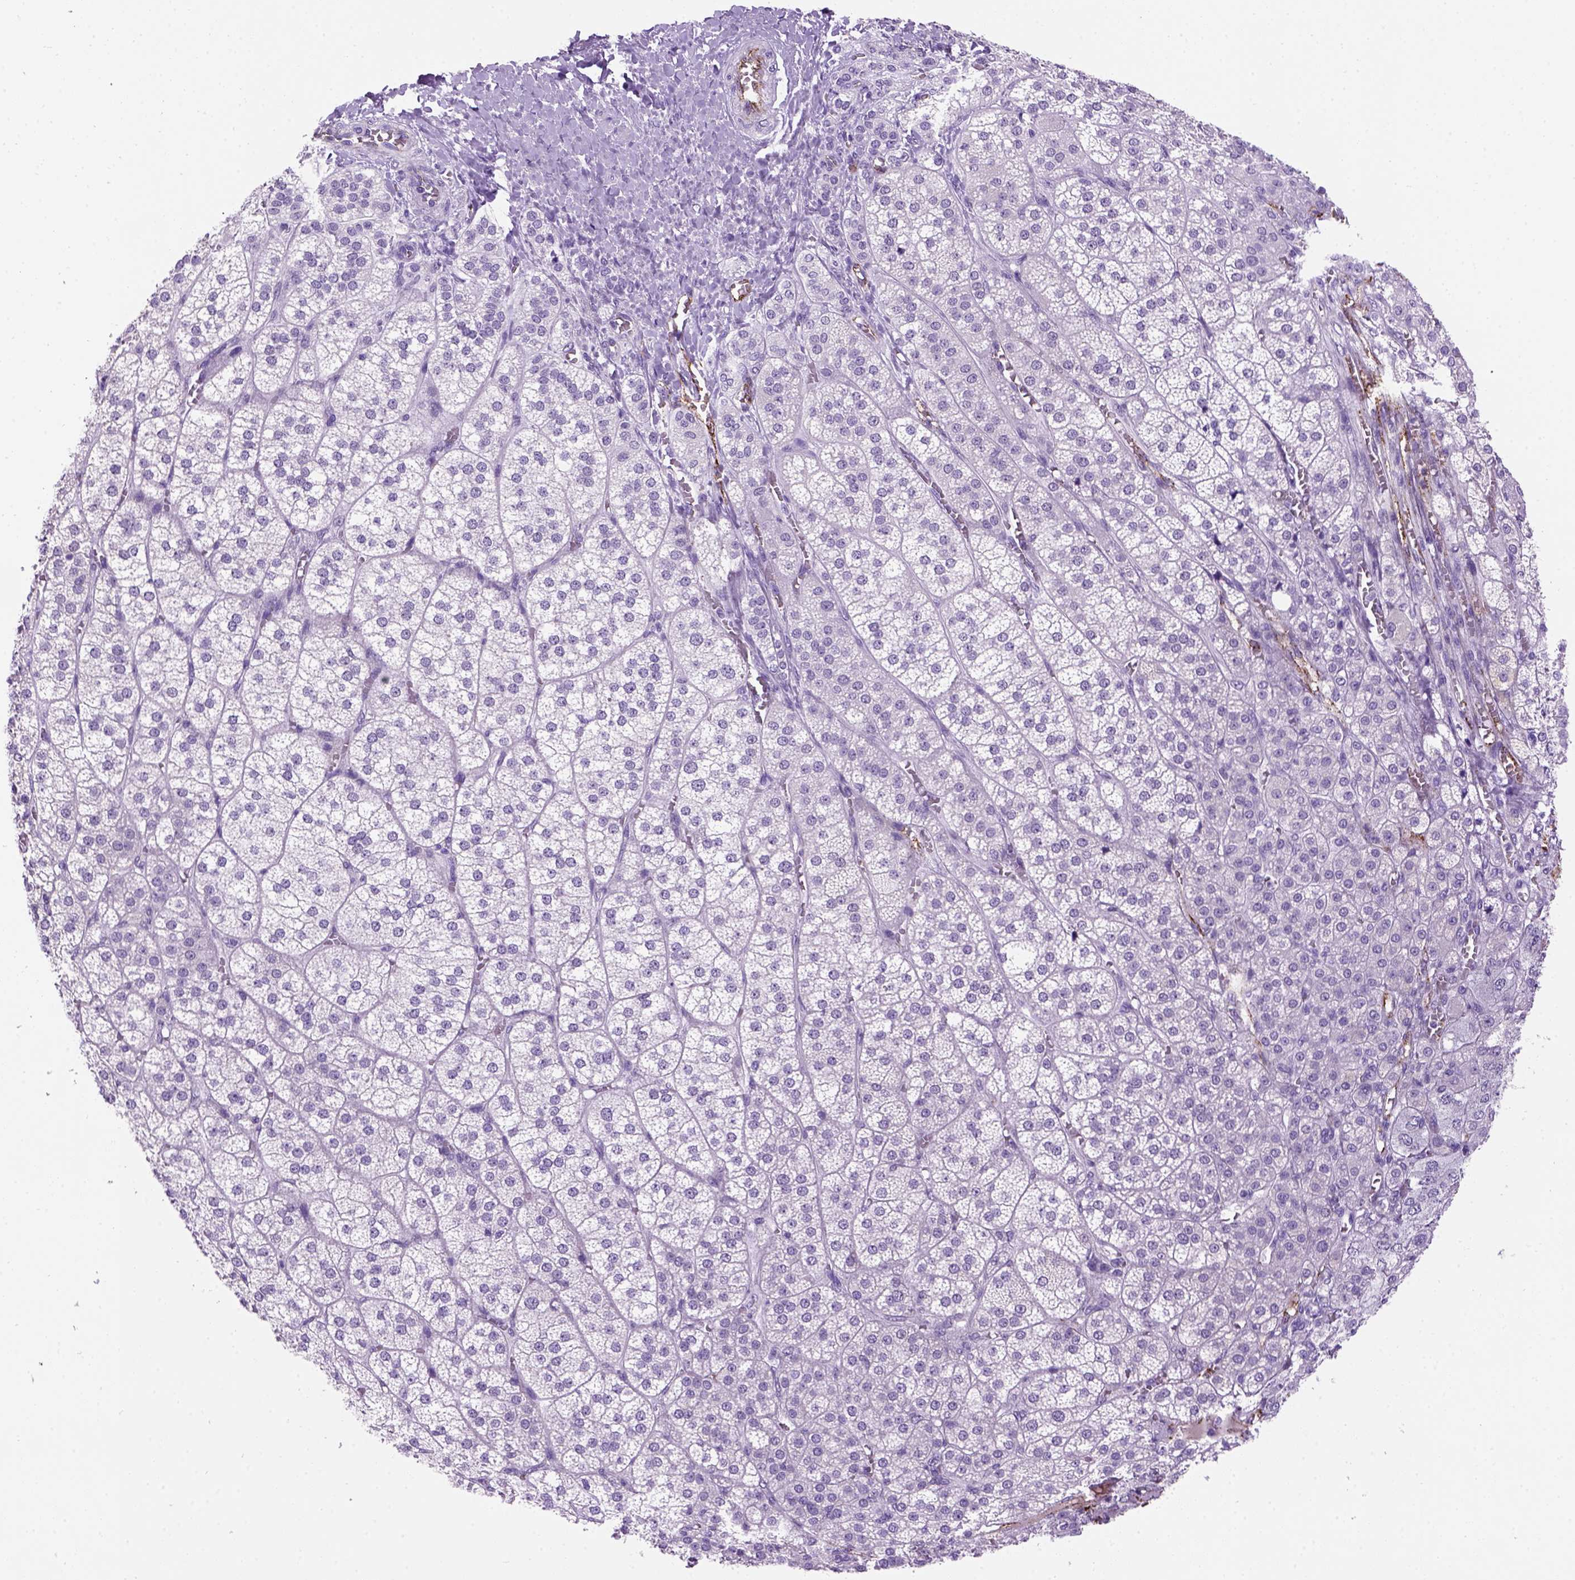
{"staining": {"intensity": "negative", "quantity": "none", "location": "none"}, "tissue": "adrenal gland", "cell_type": "Glandular cells", "image_type": "normal", "snomed": [{"axis": "morphology", "description": "Normal tissue, NOS"}, {"axis": "topography", "description": "Adrenal gland"}], "caption": "This is a micrograph of immunohistochemistry staining of benign adrenal gland, which shows no staining in glandular cells.", "gene": "VWF", "patient": {"sex": "female", "age": 60}}